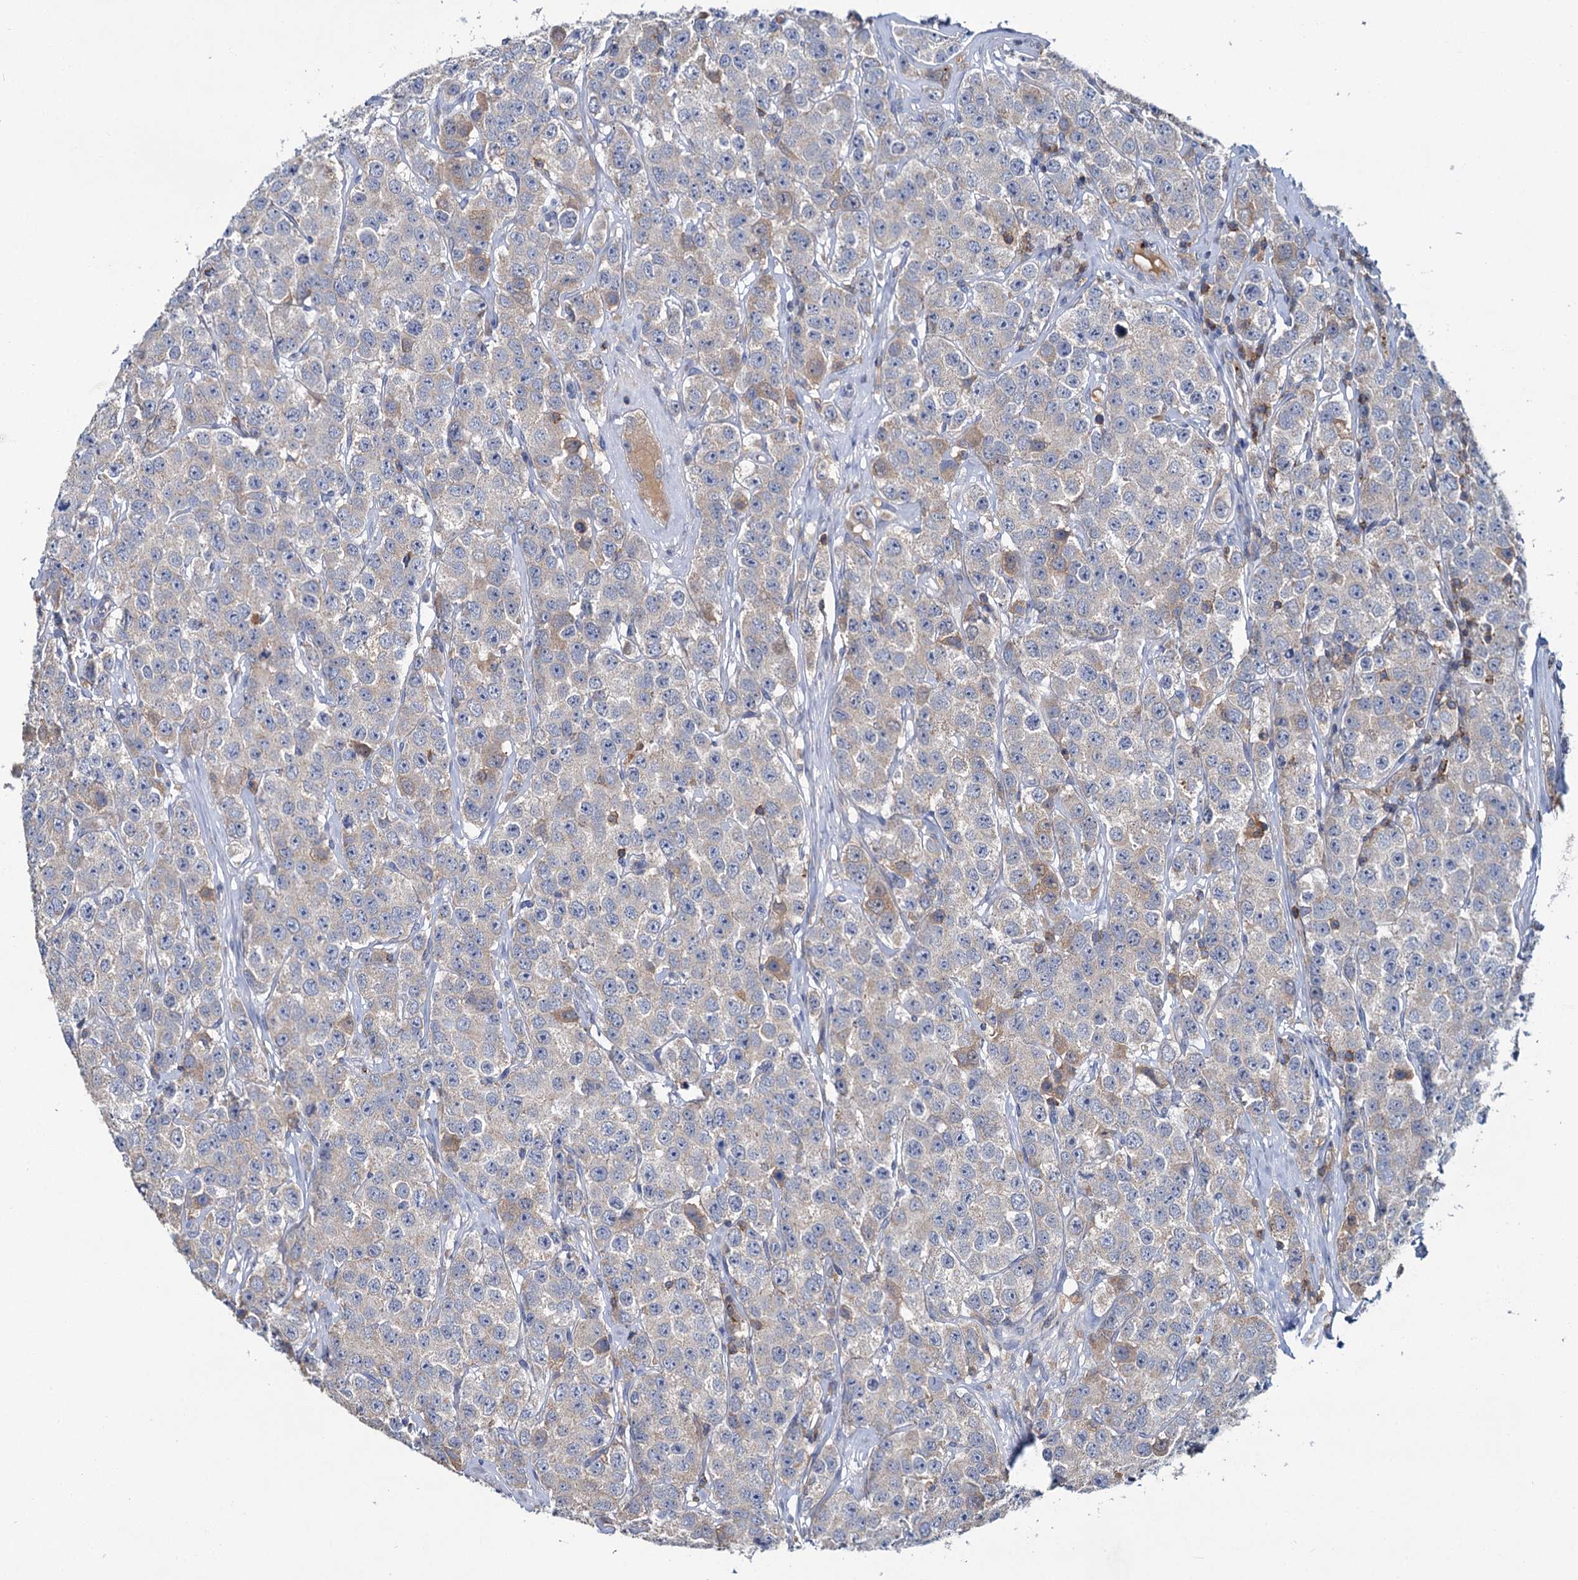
{"staining": {"intensity": "moderate", "quantity": "<25%", "location": "cytoplasmic/membranous"}, "tissue": "testis cancer", "cell_type": "Tumor cells", "image_type": "cancer", "snomed": [{"axis": "morphology", "description": "Seminoma, NOS"}, {"axis": "topography", "description": "Testis"}], "caption": "There is low levels of moderate cytoplasmic/membranous staining in tumor cells of testis seminoma, as demonstrated by immunohistochemical staining (brown color).", "gene": "FGFR2", "patient": {"sex": "male", "age": 28}}